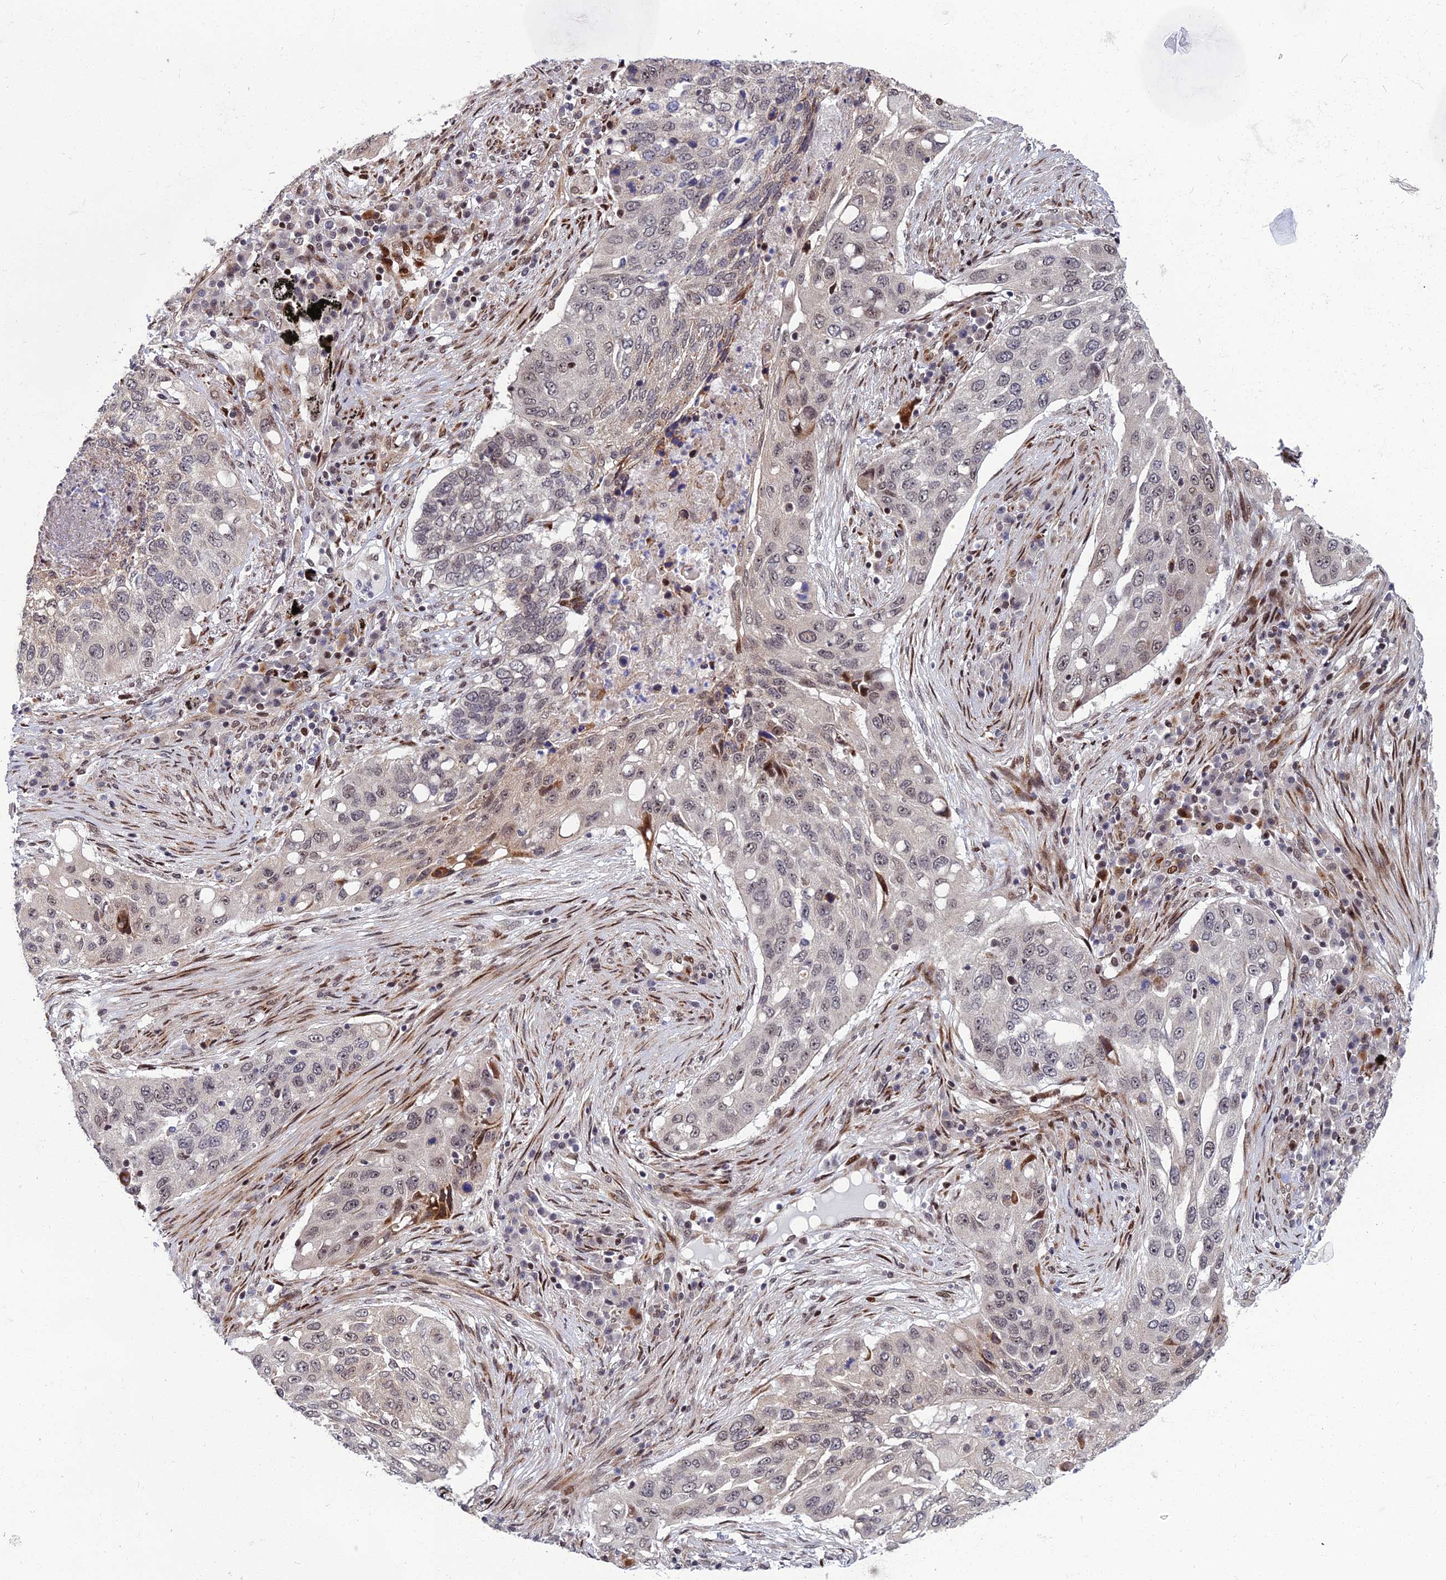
{"staining": {"intensity": "weak", "quantity": "<25%", "location": "cytoplasmic/membranous,nuclear"}, "tissue": "lung cancer", "cell_type": "Tumor cells", "image_type": "cancer", "snomed": [{"axis": "morphology", "description": "Squamous cell carcinoma, NOS"}, {"axis": "topography", "description": "Lung"}], "caption": "Immunohistochemical staining of lung squamous cell carcinoma shows no significant positivity in tumor cells. (DAB (3,3'-diaminobenzidine) immunohistochemistry (IHC) with hematoxylin counter stain).", "gene": "ZNF668", "patient": {"sex": "female", "age": 63}}